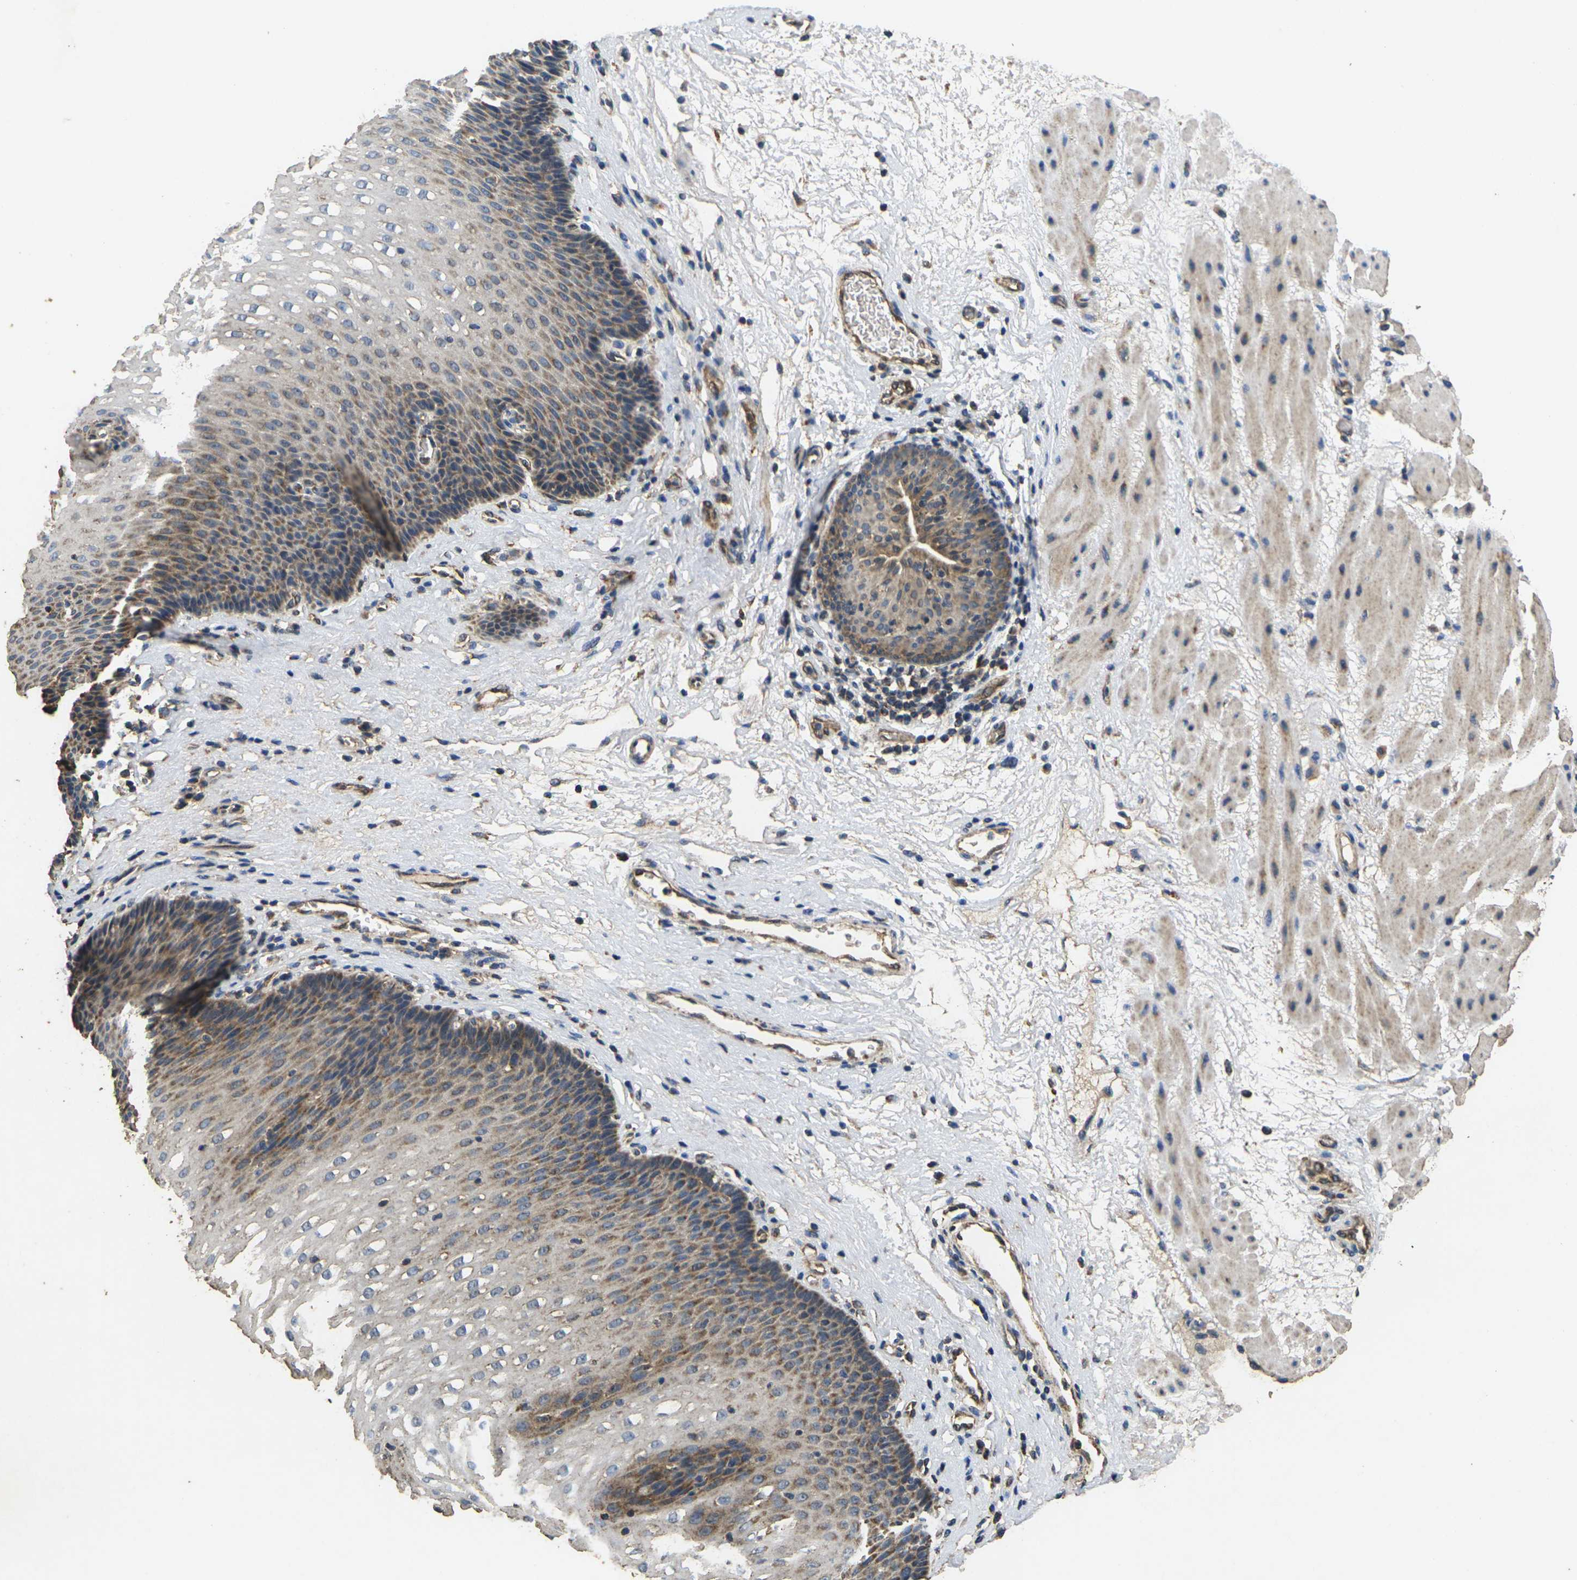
{"staining": {"intensity": "moderate", "quantity": ">75%", "location": "cytoplasmic/membranous"}, "tissue": "esophagus", "cell_type": "Squamous epithelial cells", "image_type": "normal", "snomed": [{"axis": "morphology", "description": "Normal tissue, NOS"}, {"axis": "topography", "description": "Esophagus"}], "caption": "This histopathology image displays IHC staining of normal esophagus, with medium moderate cytoplasmic/membranous expression in about >75% of squamous epithelial cells.", "gene": "MAPK11", "patient": {"sex": "male", "age": 48}}